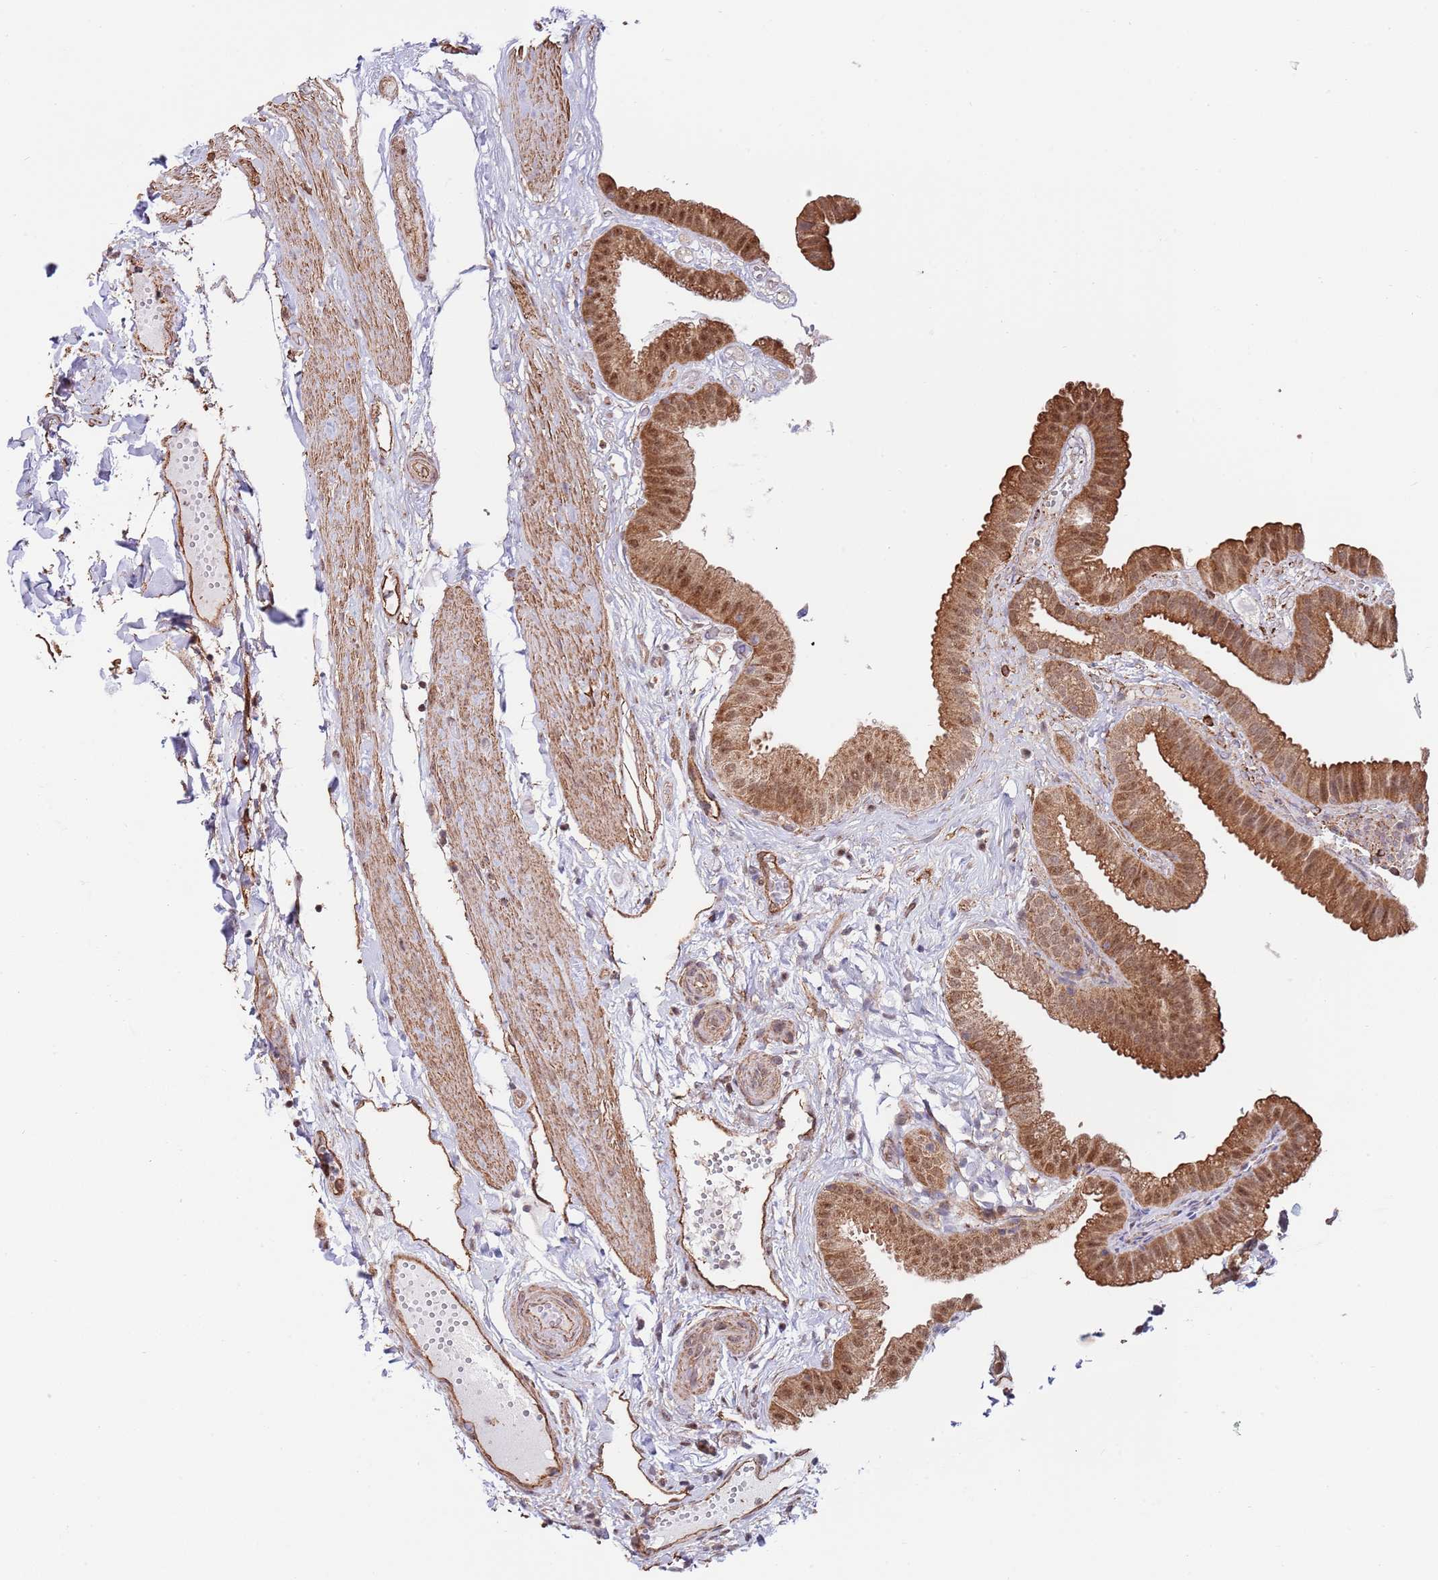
{"staining": {"intensity": "strong", "quantity": ">75%", "location": "cytoplasmic/membranous,nuclear"}, "tissue": "gallbladder", "cell_type": "Glandular cells", "image_type": "normal", "snomed": [{"axis": "morphology", "description": "Normal tissue, NOS"}, {"axis": "topography", "description": "Gallbladder"}], "caption": "Protein staining reveals strong cytoplasmic/membranous,nuclear staining in about >75% of glandular cells in benign gallbladder. (DAB IHC, brown staining for protein, blue staining for nuclei).", "gene": "BPNT1", "patient": {"sex": "female", "age": 61}}